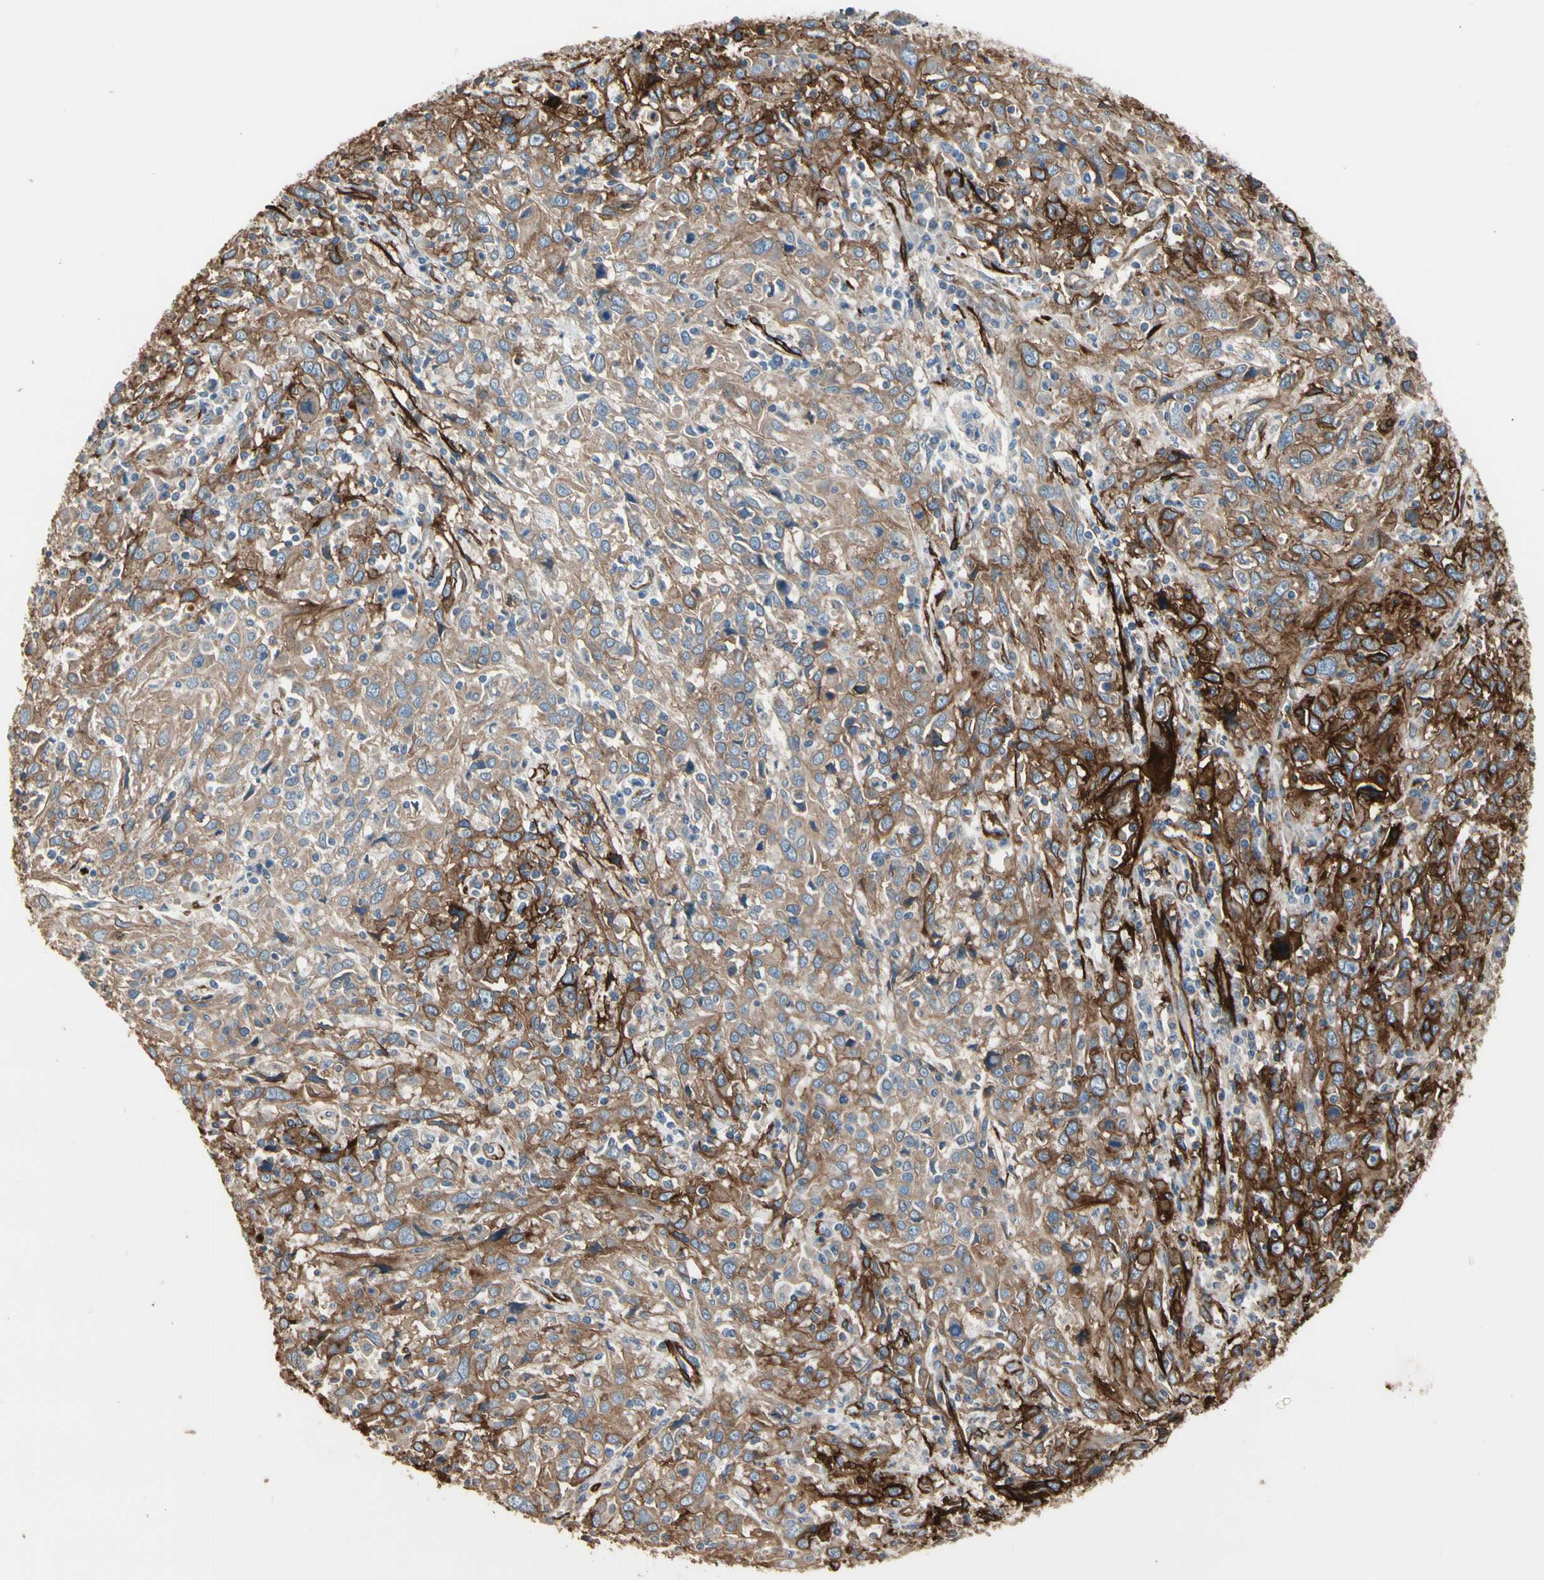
{"staining": {"intensity": "strong", "quantity": ">75%", "location": "cytoplasmic/membranous"}, "tissue": "cervical cancer", "cell_type": "Tumor cells", "image_type": "cancer", "snomed": [{"axis": "morphology", "description": "Squamous cell carcinoma, NOS"}, {"axis": "topography", "description": "Cervix"}], "caption": "Immunohistochemical staining of cervical cancer (squamous cell carcinoma) shows high levels of strong cytoplasmic/membranous protein positivity in approximately >75% of tumor cells. (DAB IHC with brightfield microscopy, high magnification).", "gene": "SUSD2", "patient": {"sex": "female", "age": 46}}